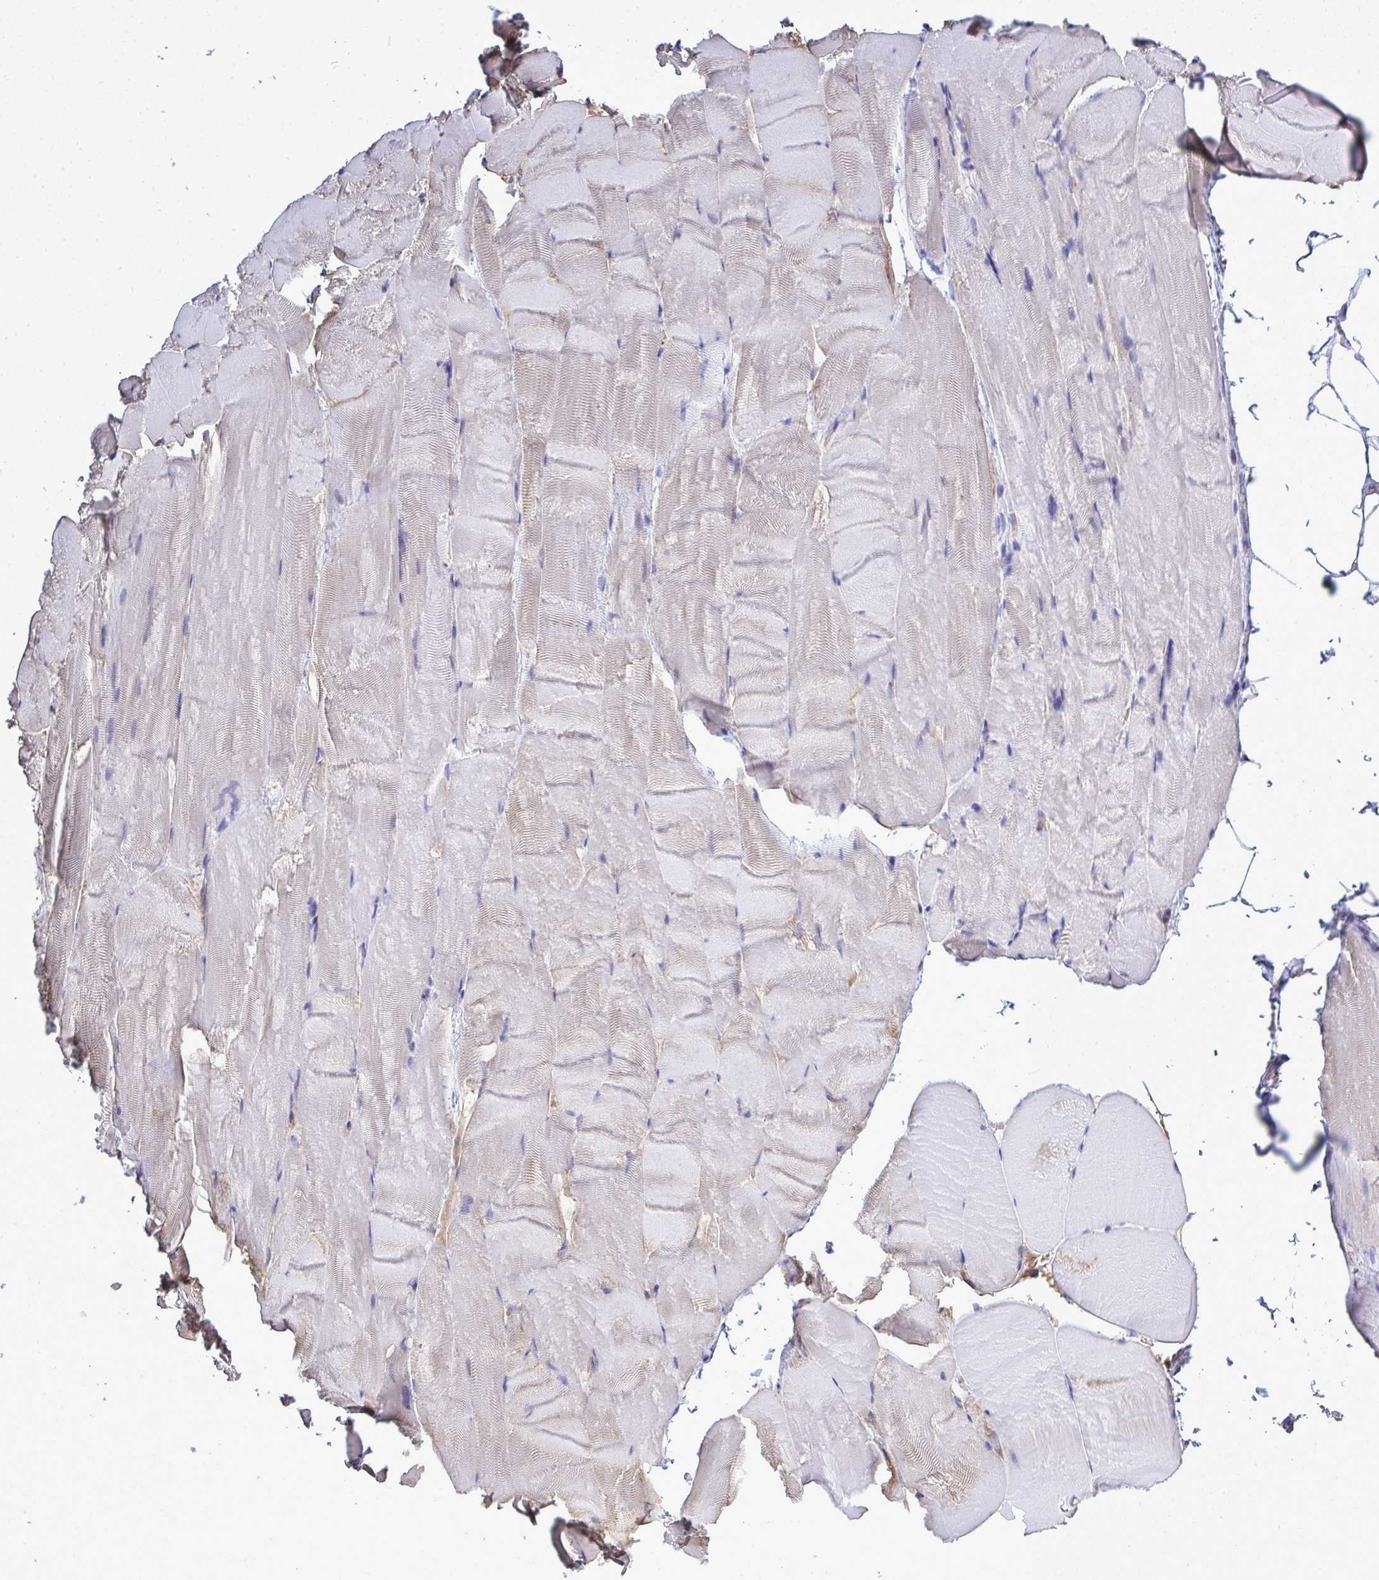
{"staining": {"intensity": "negative", "quantity": "none", "location": "none"}, "tissue": "skeletal muscle", "cell_type": "Myocytes", "image_type": "normal", "snomed": [{"axis": "morphology", "description": "Normal tissue, NOS"}, {"axis": "topography", "description": "Skeletal muscle"}], "caption": "This is an immunohistochemistry (IHC) photomicrograph of benign skeletal muscle. There is no positivity in myocytes.", "gene": "SLC25A51", "patient": {"sex": "female", "age": 64}}